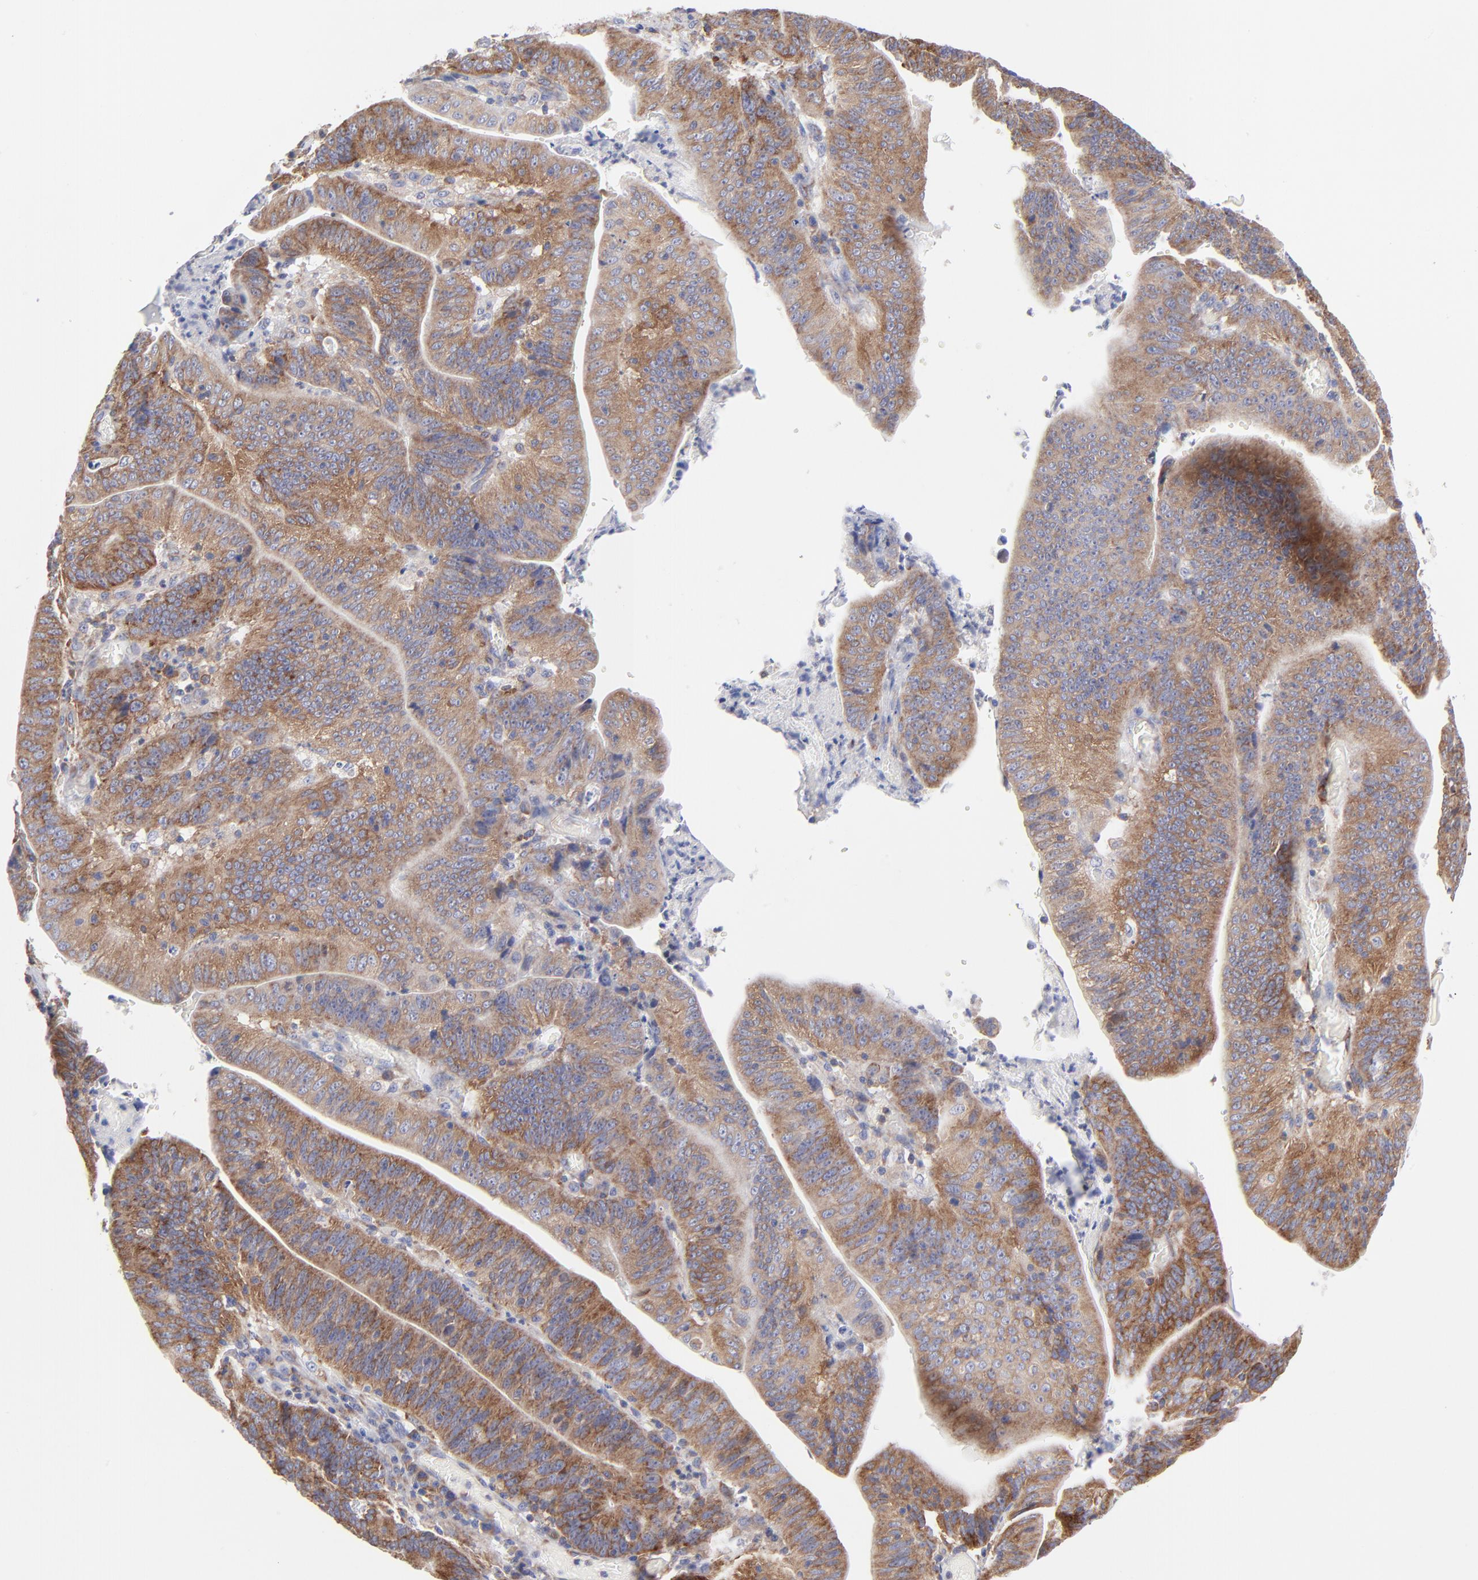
{"staining": {"intensity": "moderate", "quantity": ">75%", "location": "cytoplasmic/membranous"}, "tissue": "stomach cancer", "cell_type": "Tumor cells", "image_type": "cancer", "snomed": [{"axis": "morphology", "description": "Adenocarcinoma, NOS"}, {"axis": "topography", "description": "Stomach, lower"}], "caption": "Stomach cancer (adenocarcinoma) stained for a protein (brown) shows moderate cytoplasmic/membranous positive staining in about >75% of tumor cells.", "gene": "EIF2AK2", "patient": {"sex": "female", "age": 86}}